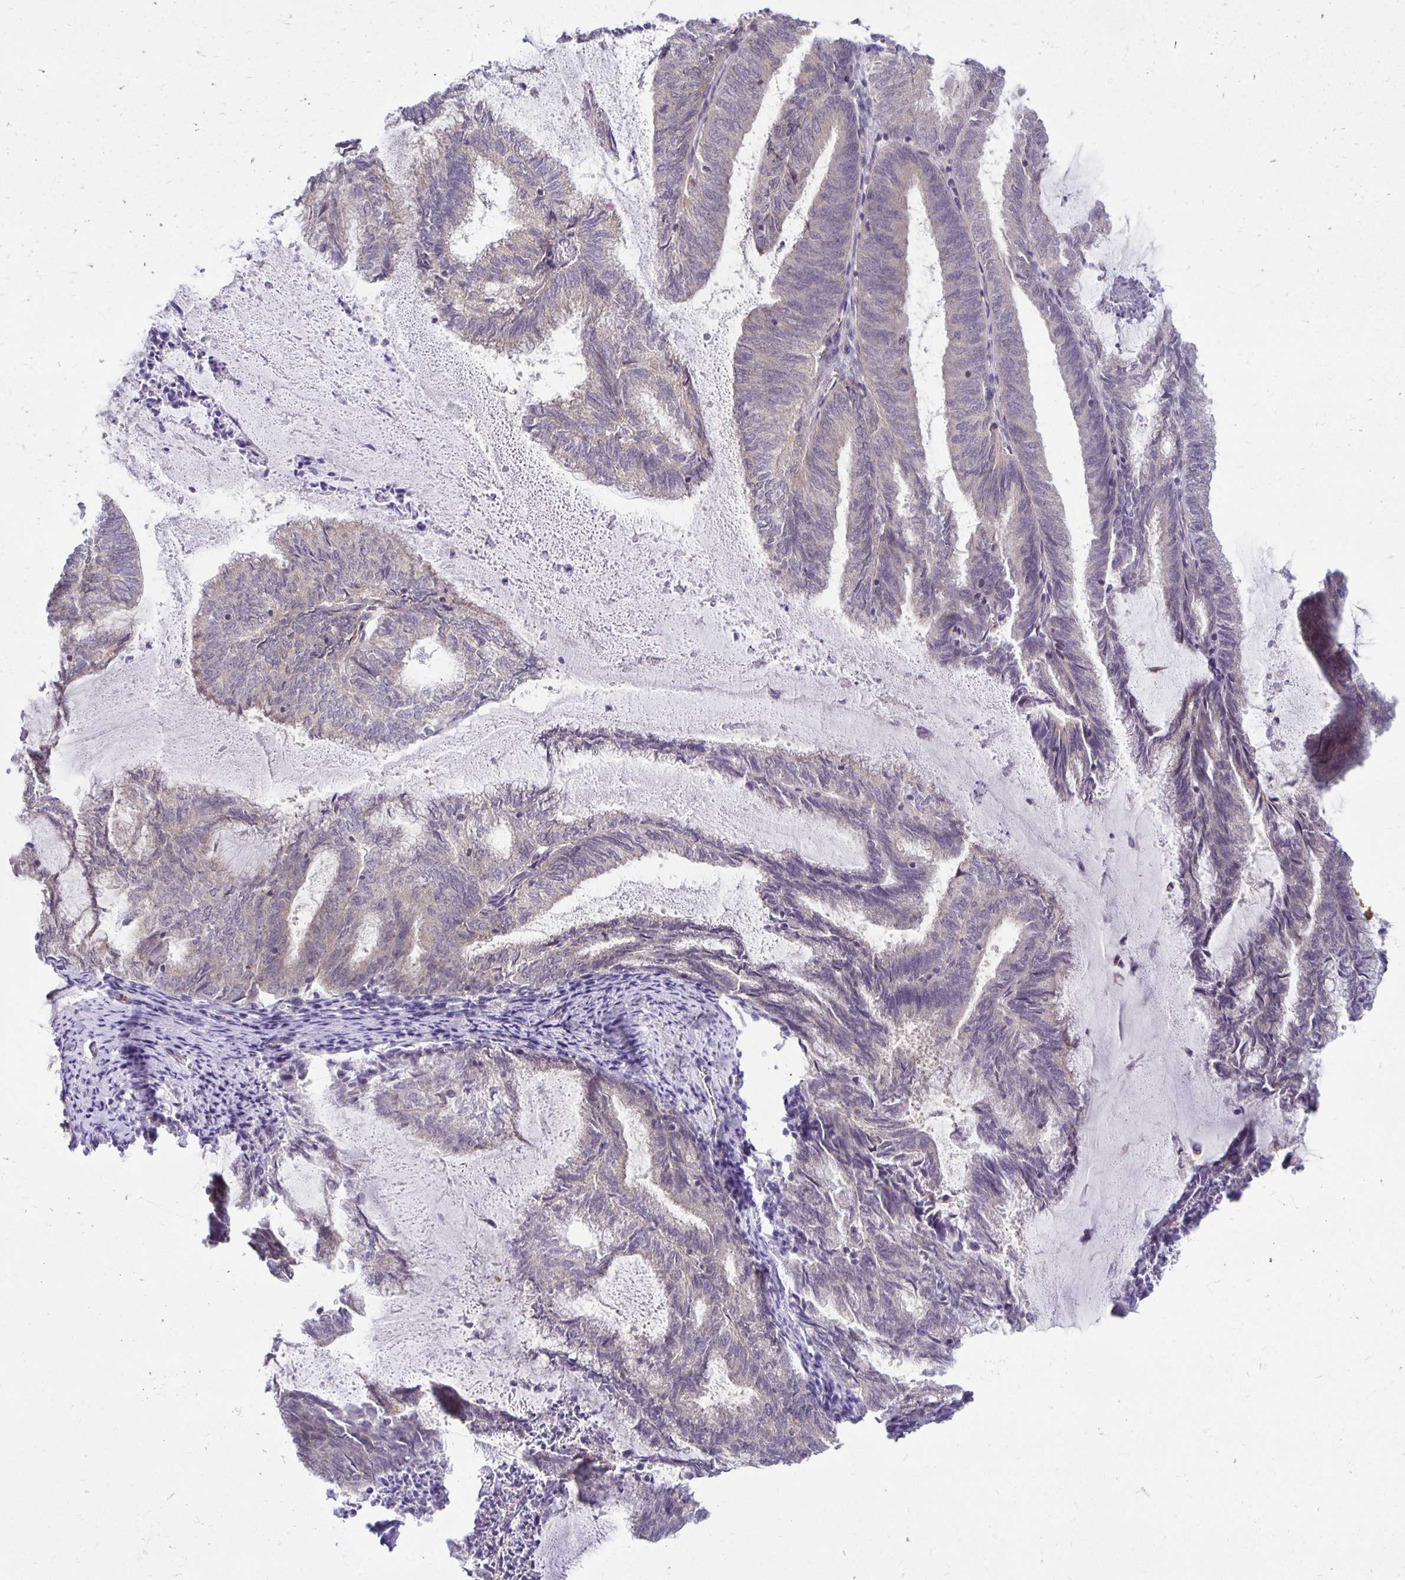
{"staining": {"intensity": "weak", "quantity": "25%-75%", "location": "cytoplasmic/membranous"}, "tissue": "endometrial cancer", "cell_type": "Tumor cells", "image_type": "cancer", "snomed": [{"axis": "morphology", "description": "Adenocarcinoma, NOS"}, {"axis": "topography", "description": "Endometrium"}], "caption": "Adenocarcinoma (endometrial) stained with a brown dye demonstrates weak cytoplasmic/membranous positive expression in about 25%-75% of tumor cells.", "gene": "MIEN1", "patient": {"sex": "female", "age": 80}}